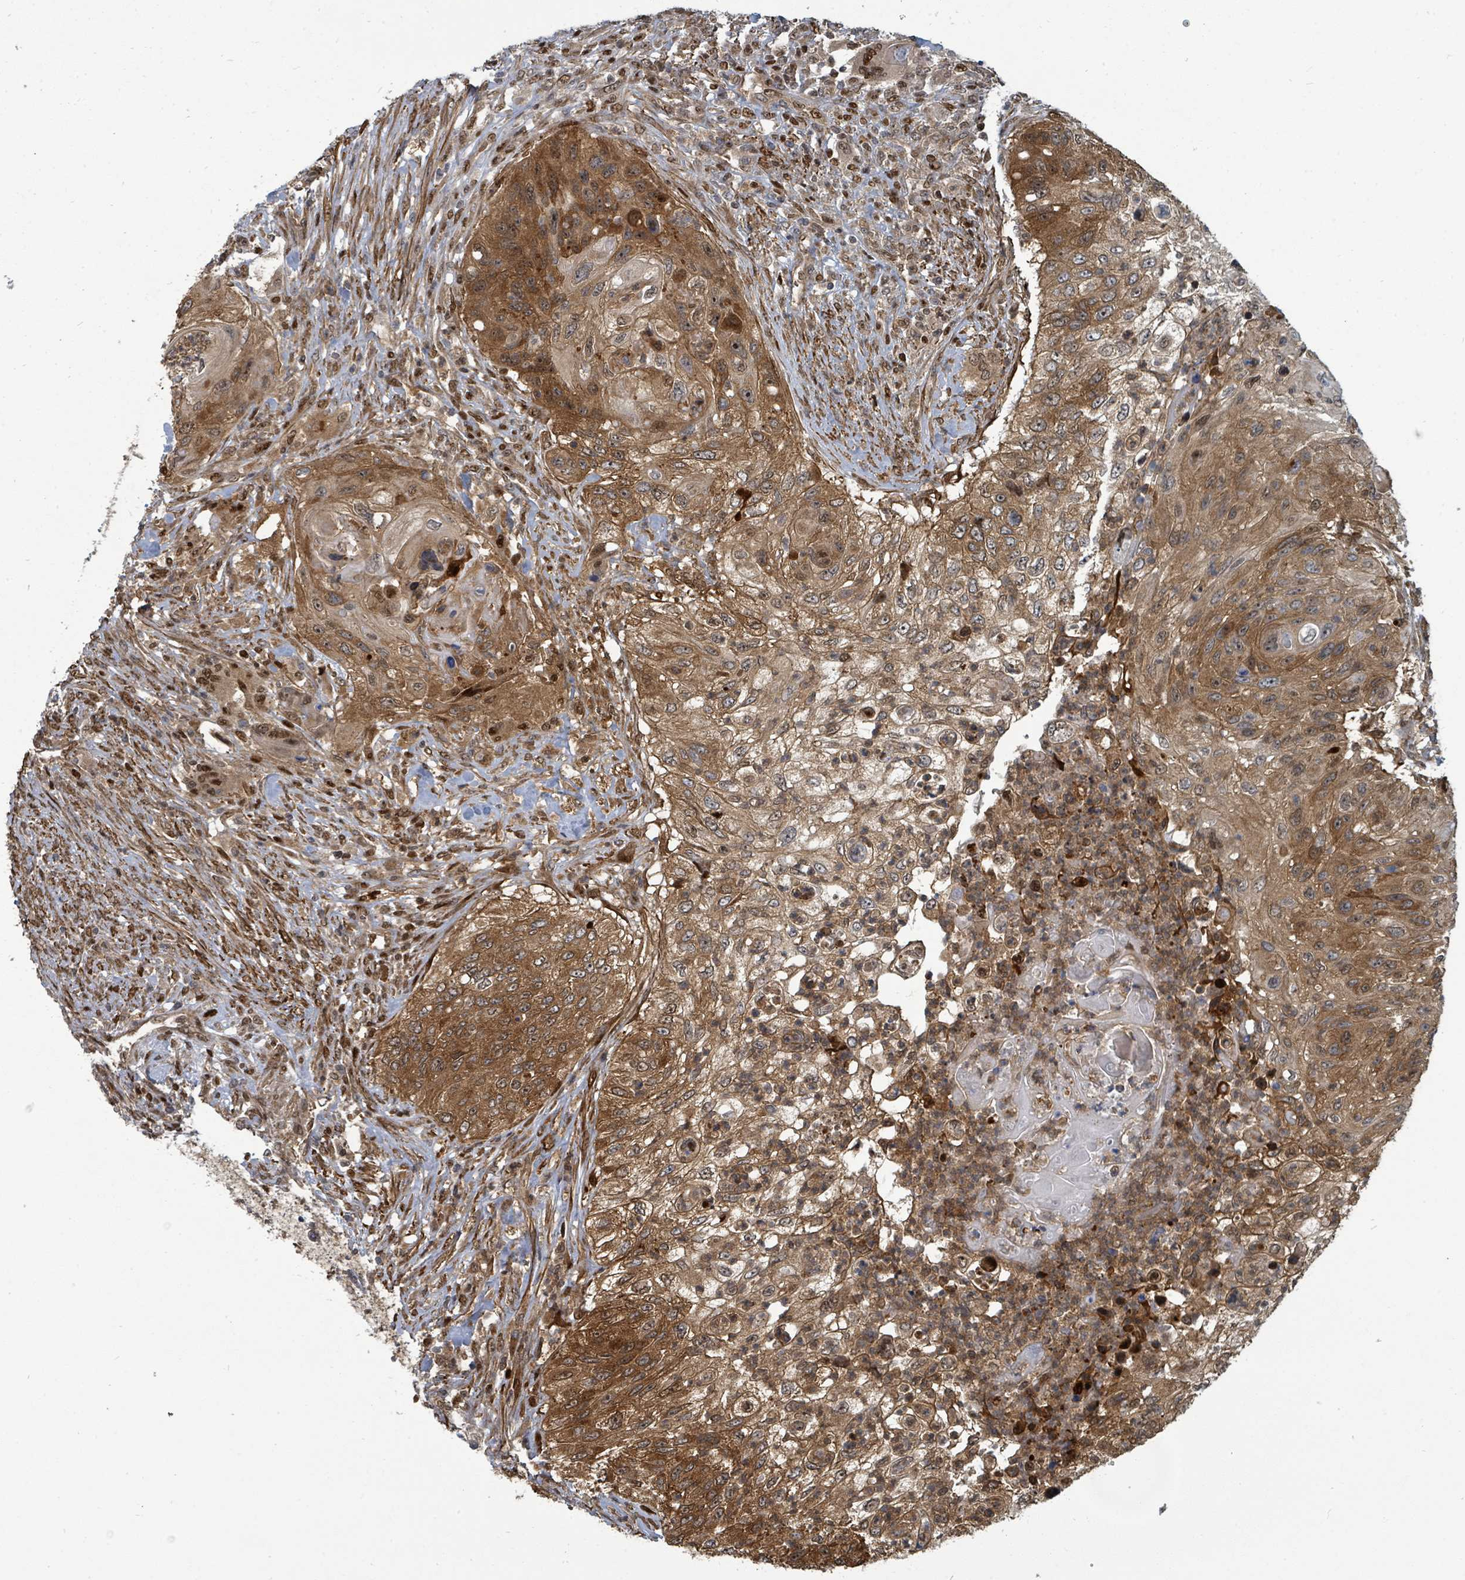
{"staining": {"intensity": "moderate", "quantity": ">75%", "location": "cytoplasmic/membranous,nuclear"}, "tissue": "urothelial cancer", "cell_type": "Tumor cells", "image_type": "cancer", "snomed": [{"axis": "morphology", "description": "Urothelial carcinoma, High grade"}, {"axis": "topography", "description": "Urinary bladder"}], "caption": "A brown stain labels moderate cytoplasmic/membranous and nuclear expression of a protein in urothelial cancer tumor cells. (DAB (3,3'-diaminobenzidine) IHC, brown staining for protein, blue staining for nuclei).", "gene": "TRDMT1", "patient": {"sex": "female", "age": 60}}